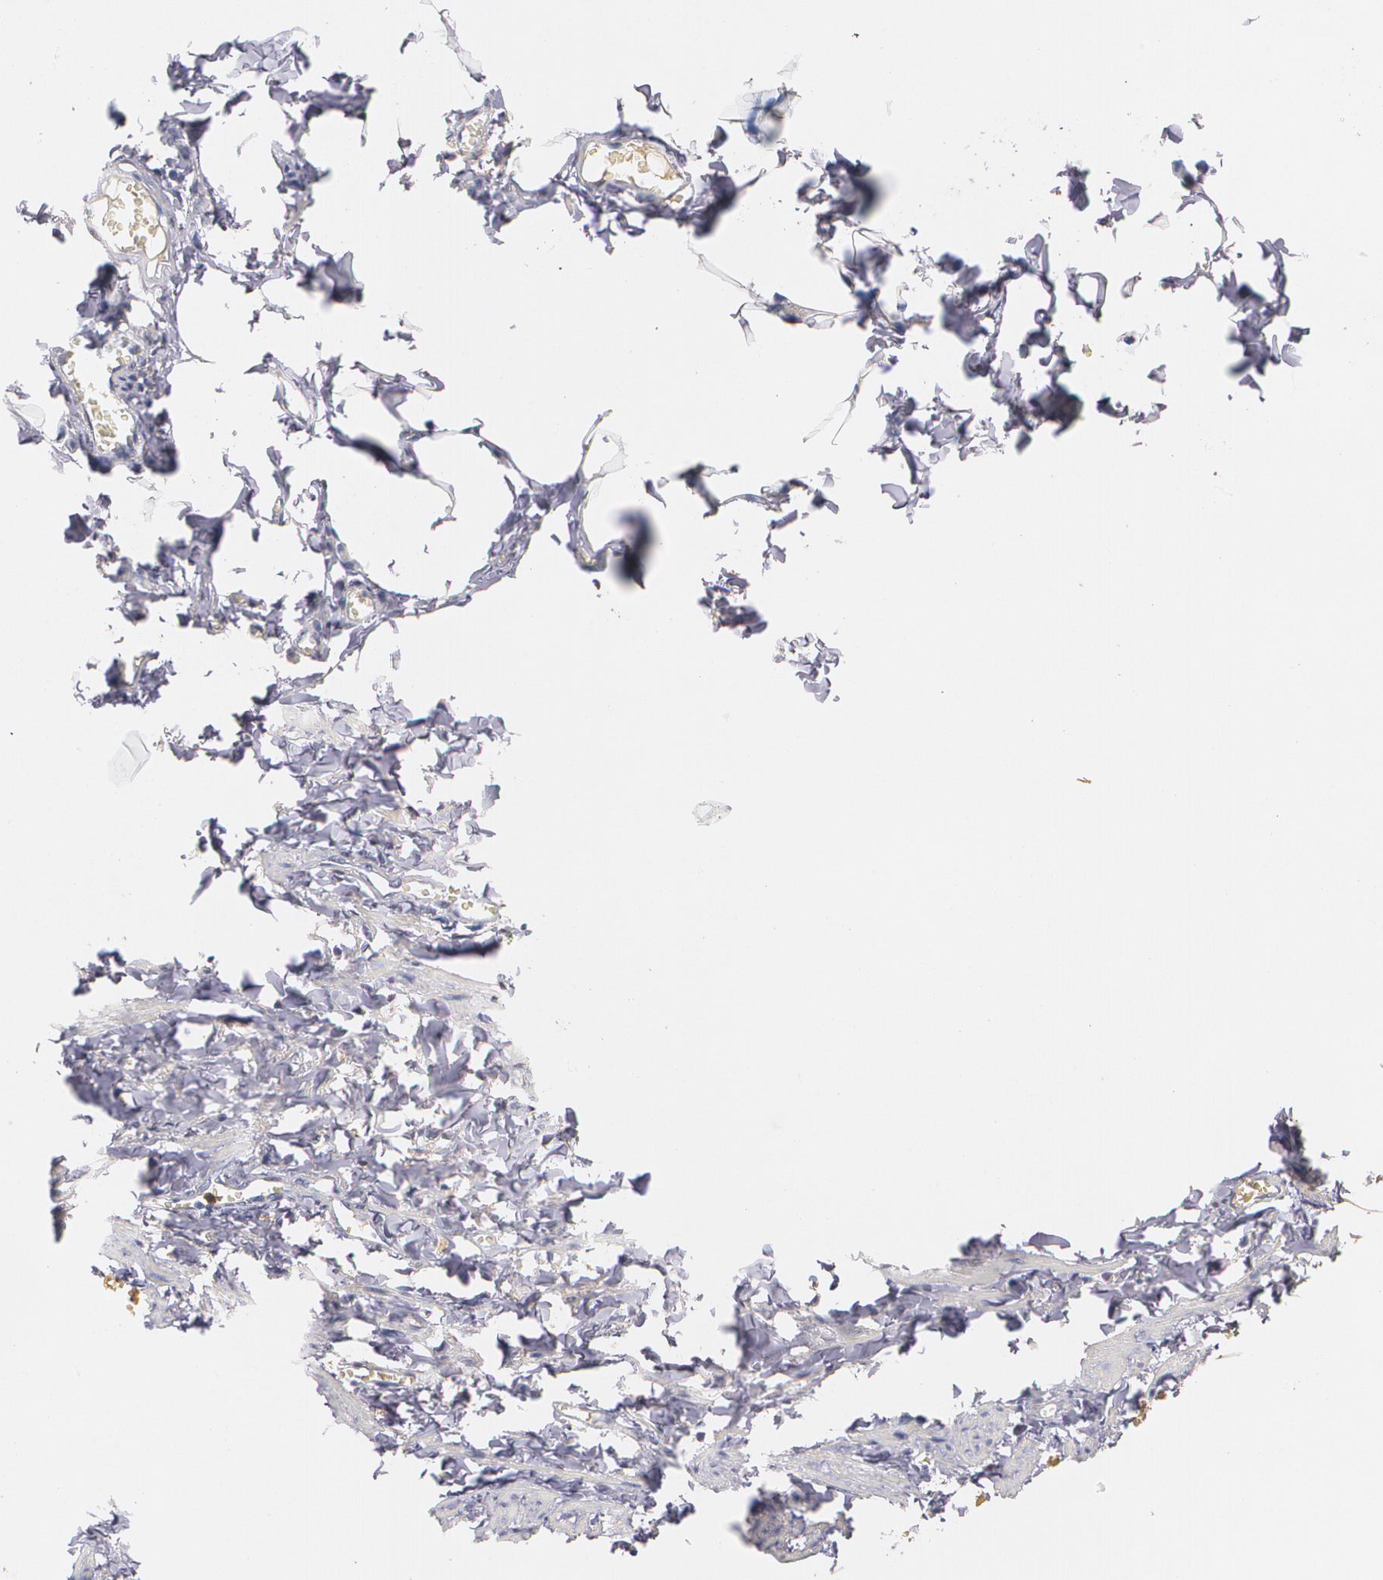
{"staining": {"intensity": "weak", "quantity": "<25%", "location": "cytoplasmic/membranous"}, "tissue": "adipose tissue", "cell_type": "Adipocytes", "image_type": "normal", "snomed": [{"axis": "morphology", "description": "Normal tissue, NOS"}, {"axis": "topography", "description": "Vascular tissue"}], "caption": "The histopathology image reveals no significant staining in adipocytes of adipose tissue. Brightfield microscopy of IHC stained with DAB (brown) and hematoxylin (blue), captured at high magnification.", "gene": "PTS", "patient": {"sex": "male", "age": 41}}